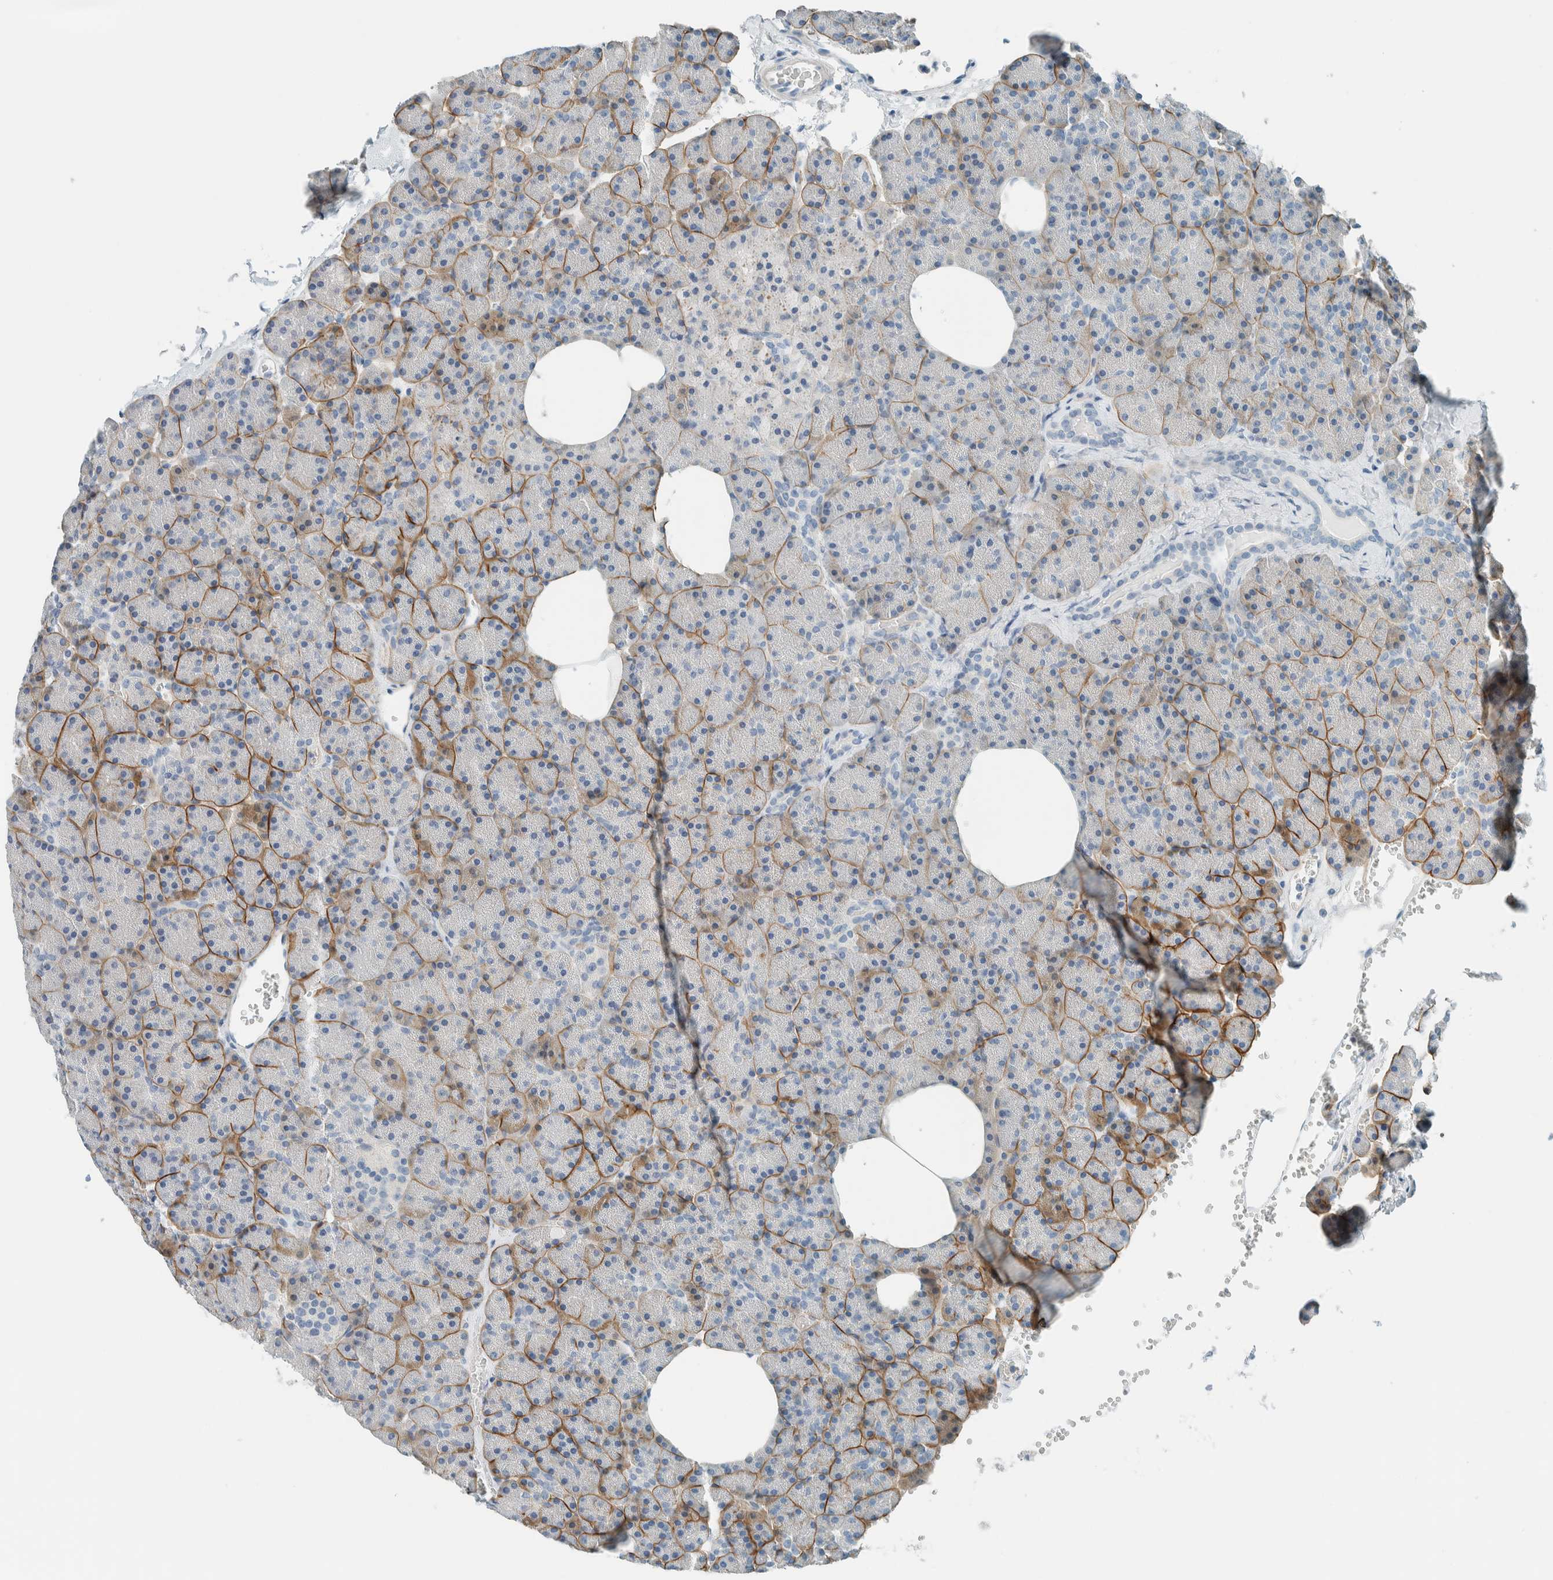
{"staining": {"intensity": "moderate", "quantity": "25%-75%", "location": "cytoplasmic/membranous"}, "tissue": "pancreas", "cell_type": "Exocrine glandular cells", "image_type": "normal", "snomed": [{"axis": "morphology", "description": "Normal tissue, NOS"}, {"axis": "morphology", "description": "Carcinoid, malignant, NOS"}, {"axis": "topography", "description": "Pancreas"}], "caption": "Moderate cytoplasmic/membranous staining for a protein is identified in about 25%-75% of exocrine glandular cells of normal pancreas using IHC.", "gene": "SLFN12", "patient": {"sex": "female", "age": 35}}